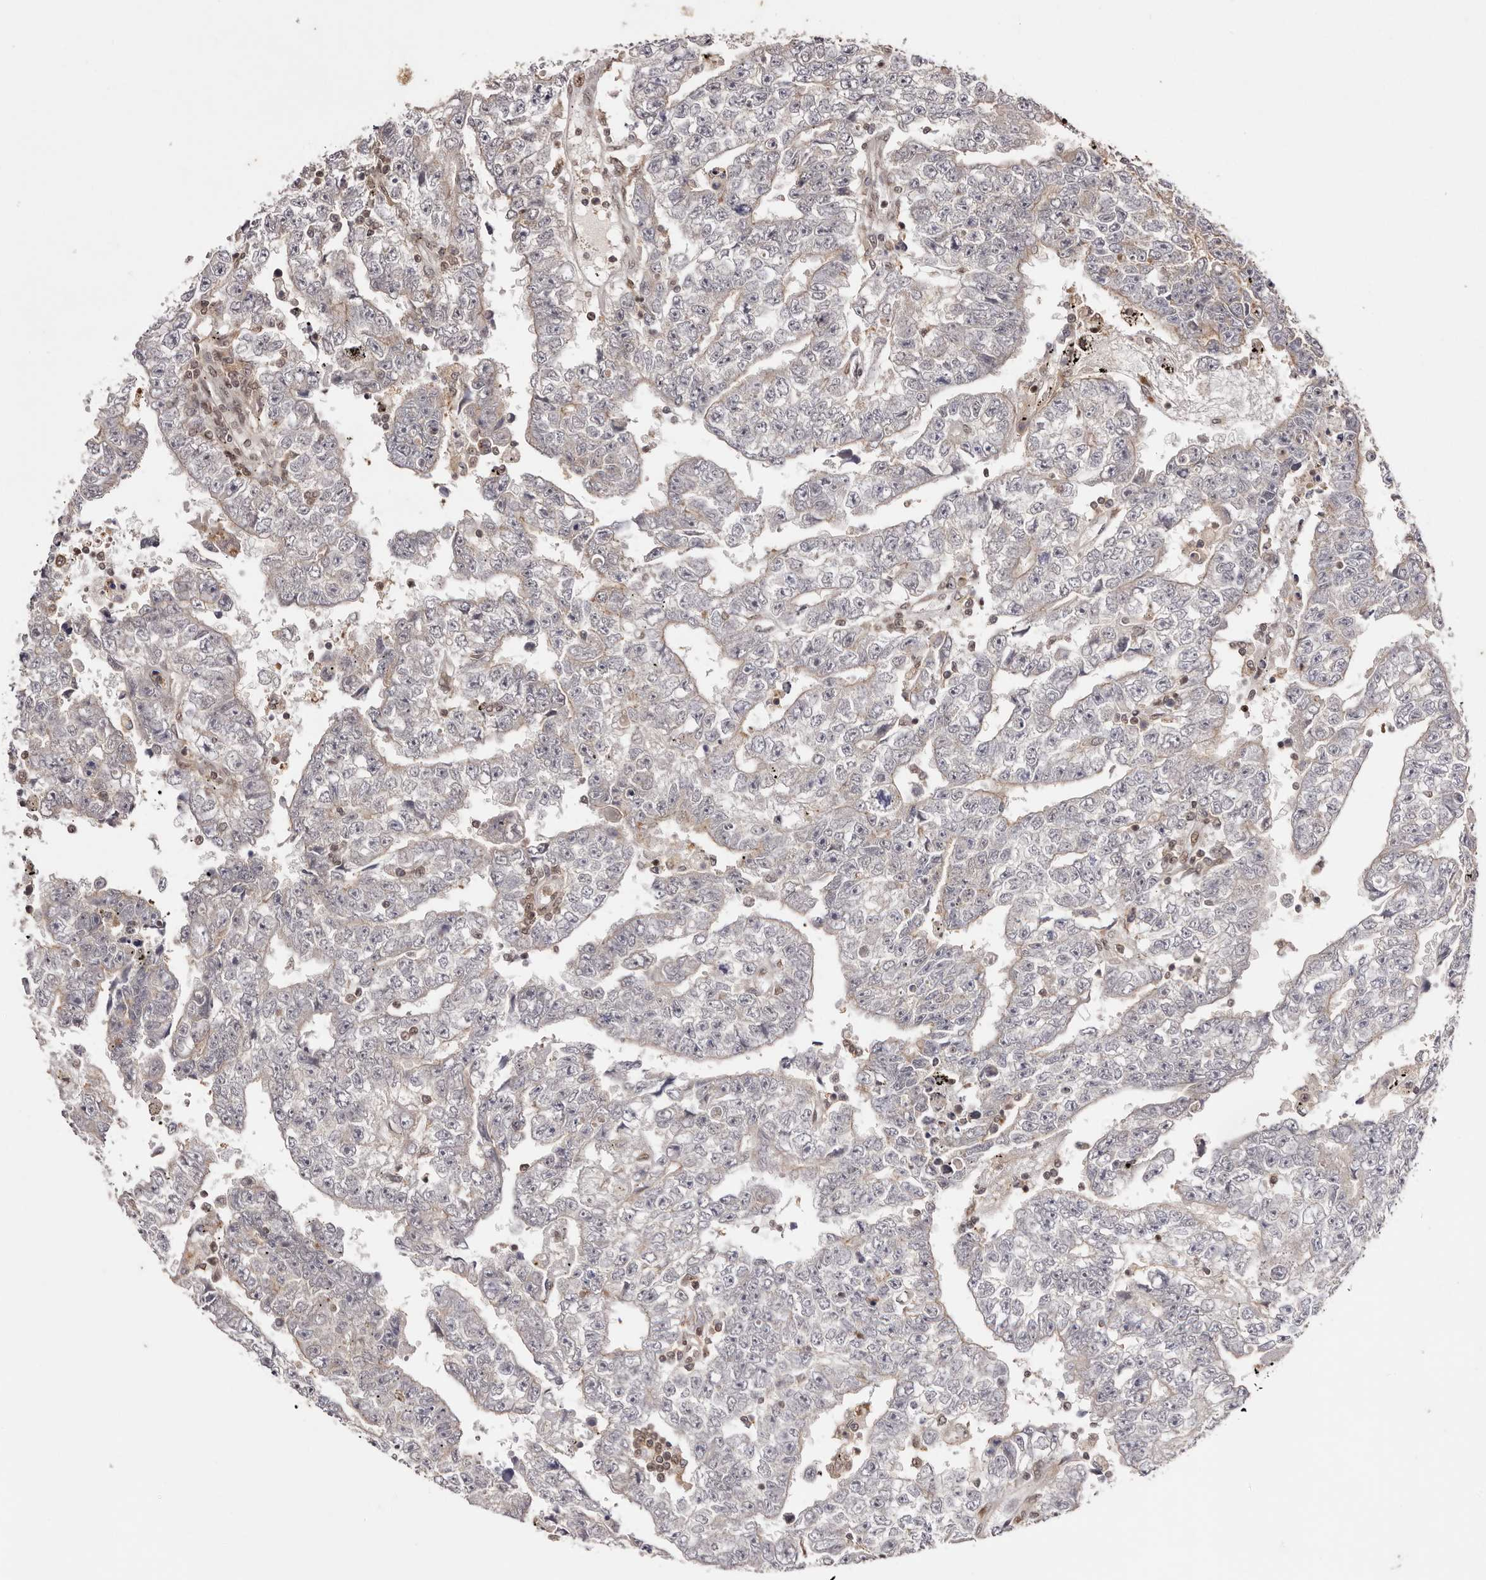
{"staining": {"intensity": "negative", "quantity": "none", "location": "none"}, "tissue": "testis cancer", "cell_type": "Tumor cells", "image_type": "cancer", "snomed": [{"axis": "morphology", "description": "Carcinoma, Embryonal, NOS"}, {"axis": "topography", "description": "Testis"}], "caption": "The immunohistochemistry image has no significant expression in tumor cells of testis cancer (embryonal carcinoma) tissue. (Immunohistochemistry (ihc), brightfield microscopy, high magnification).", "gene": "FBXO5", "patient": {"sex": "male", "age": 25}}